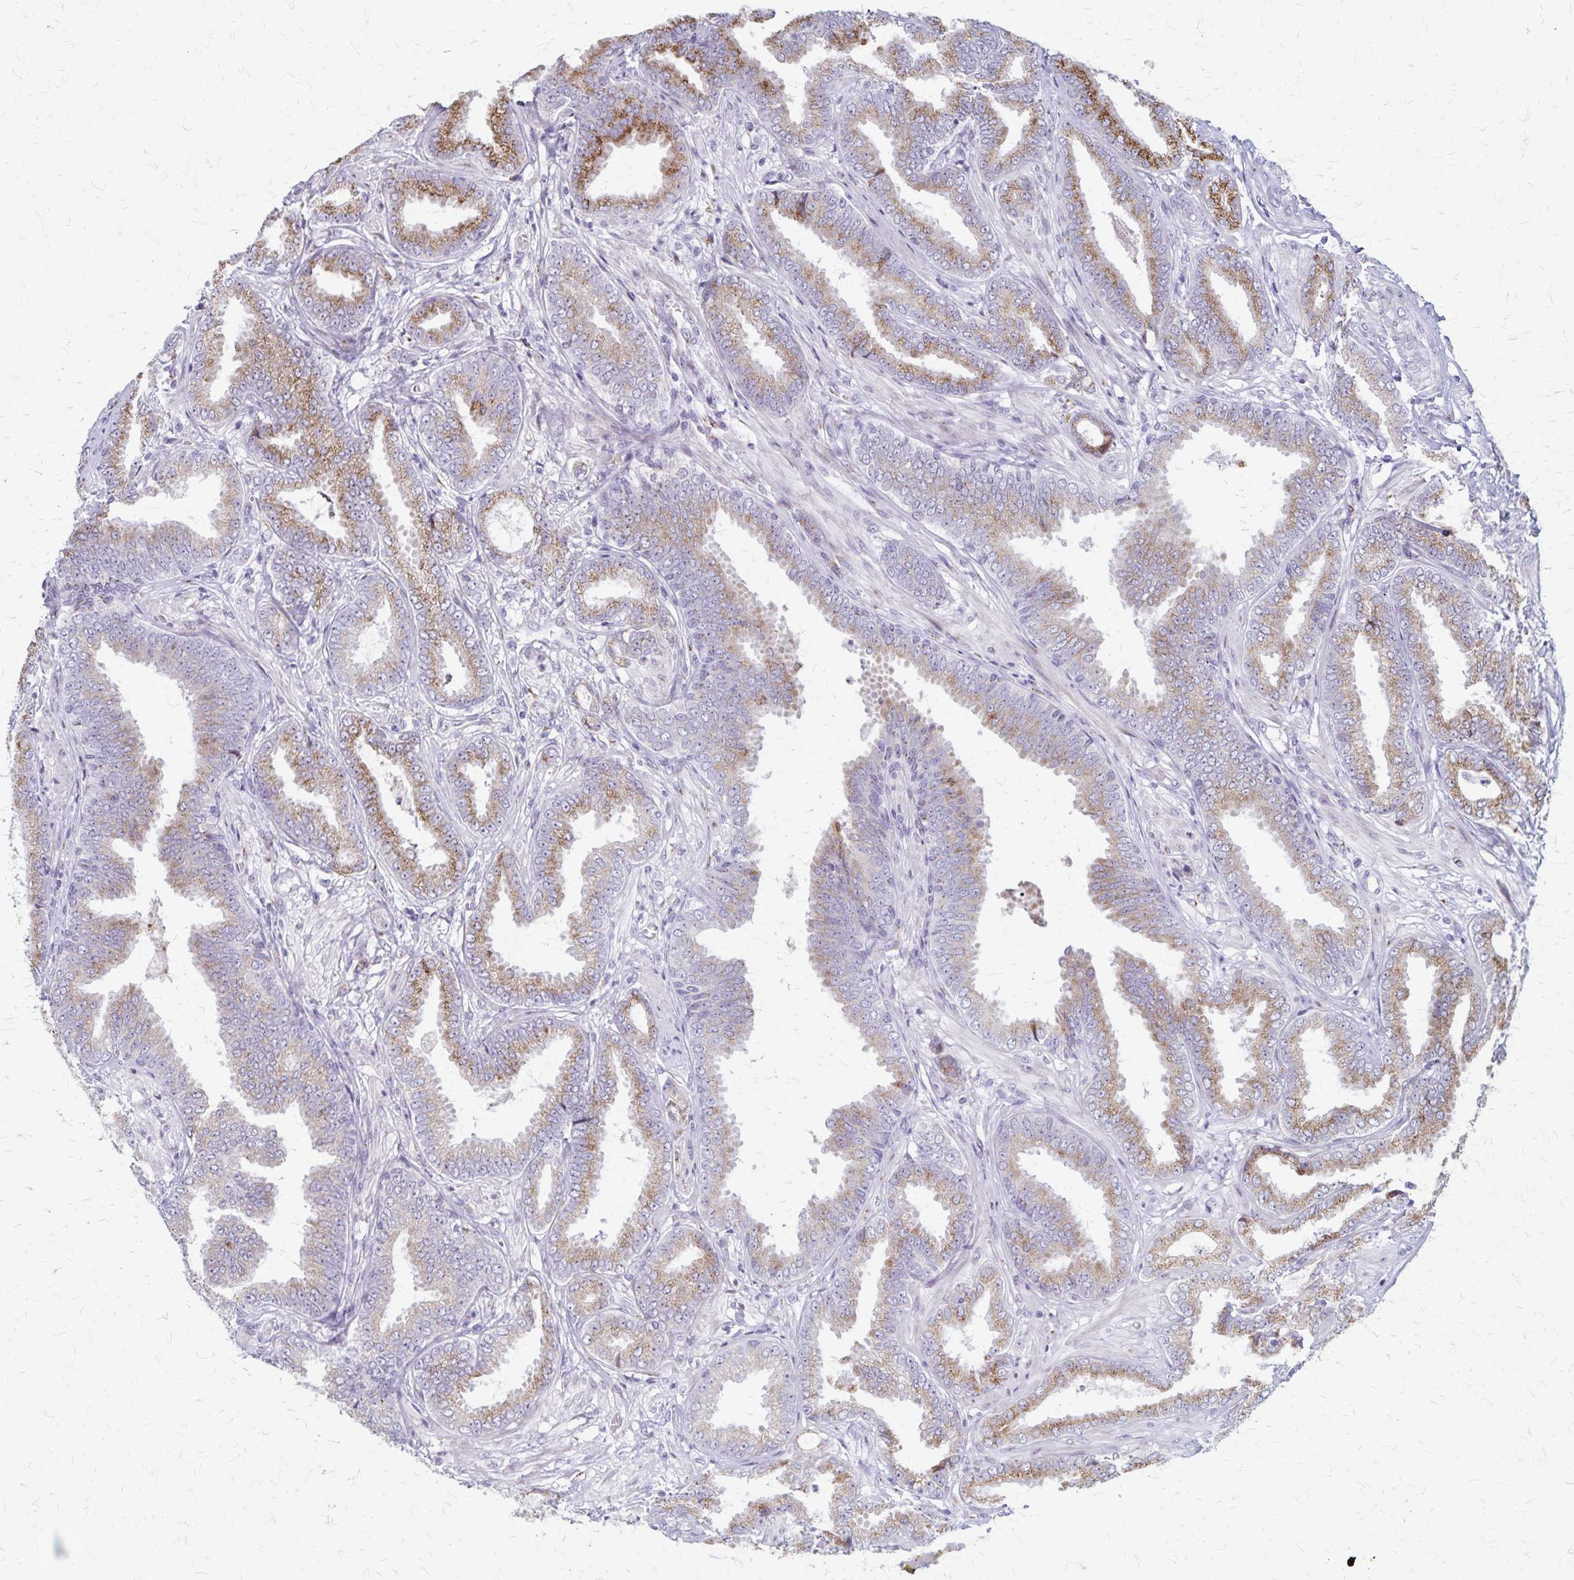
{"staining": {"intensity": "moderate", "quantity": ">75%", "location": "cytoplasmic/membranous"}, "tissue": "prostate cancer", "cell_type": "Tumor cells", "image_type": "cancer", "snomed": [{"axis": "morphology", "description": "Adenocarcinoma, Low grade"}, {"axis": "topography", "description": "Prostate"}], "caption": "Tumor cells reveal medium levels of moderate cytoplasmic/membranous staining in about >75% of cells in prostate cancer. (Brightfield microscopy of DAB IHC at high magnification).", "gene": "MCFD2", "patient": {"sex": "male", "age": 55}}